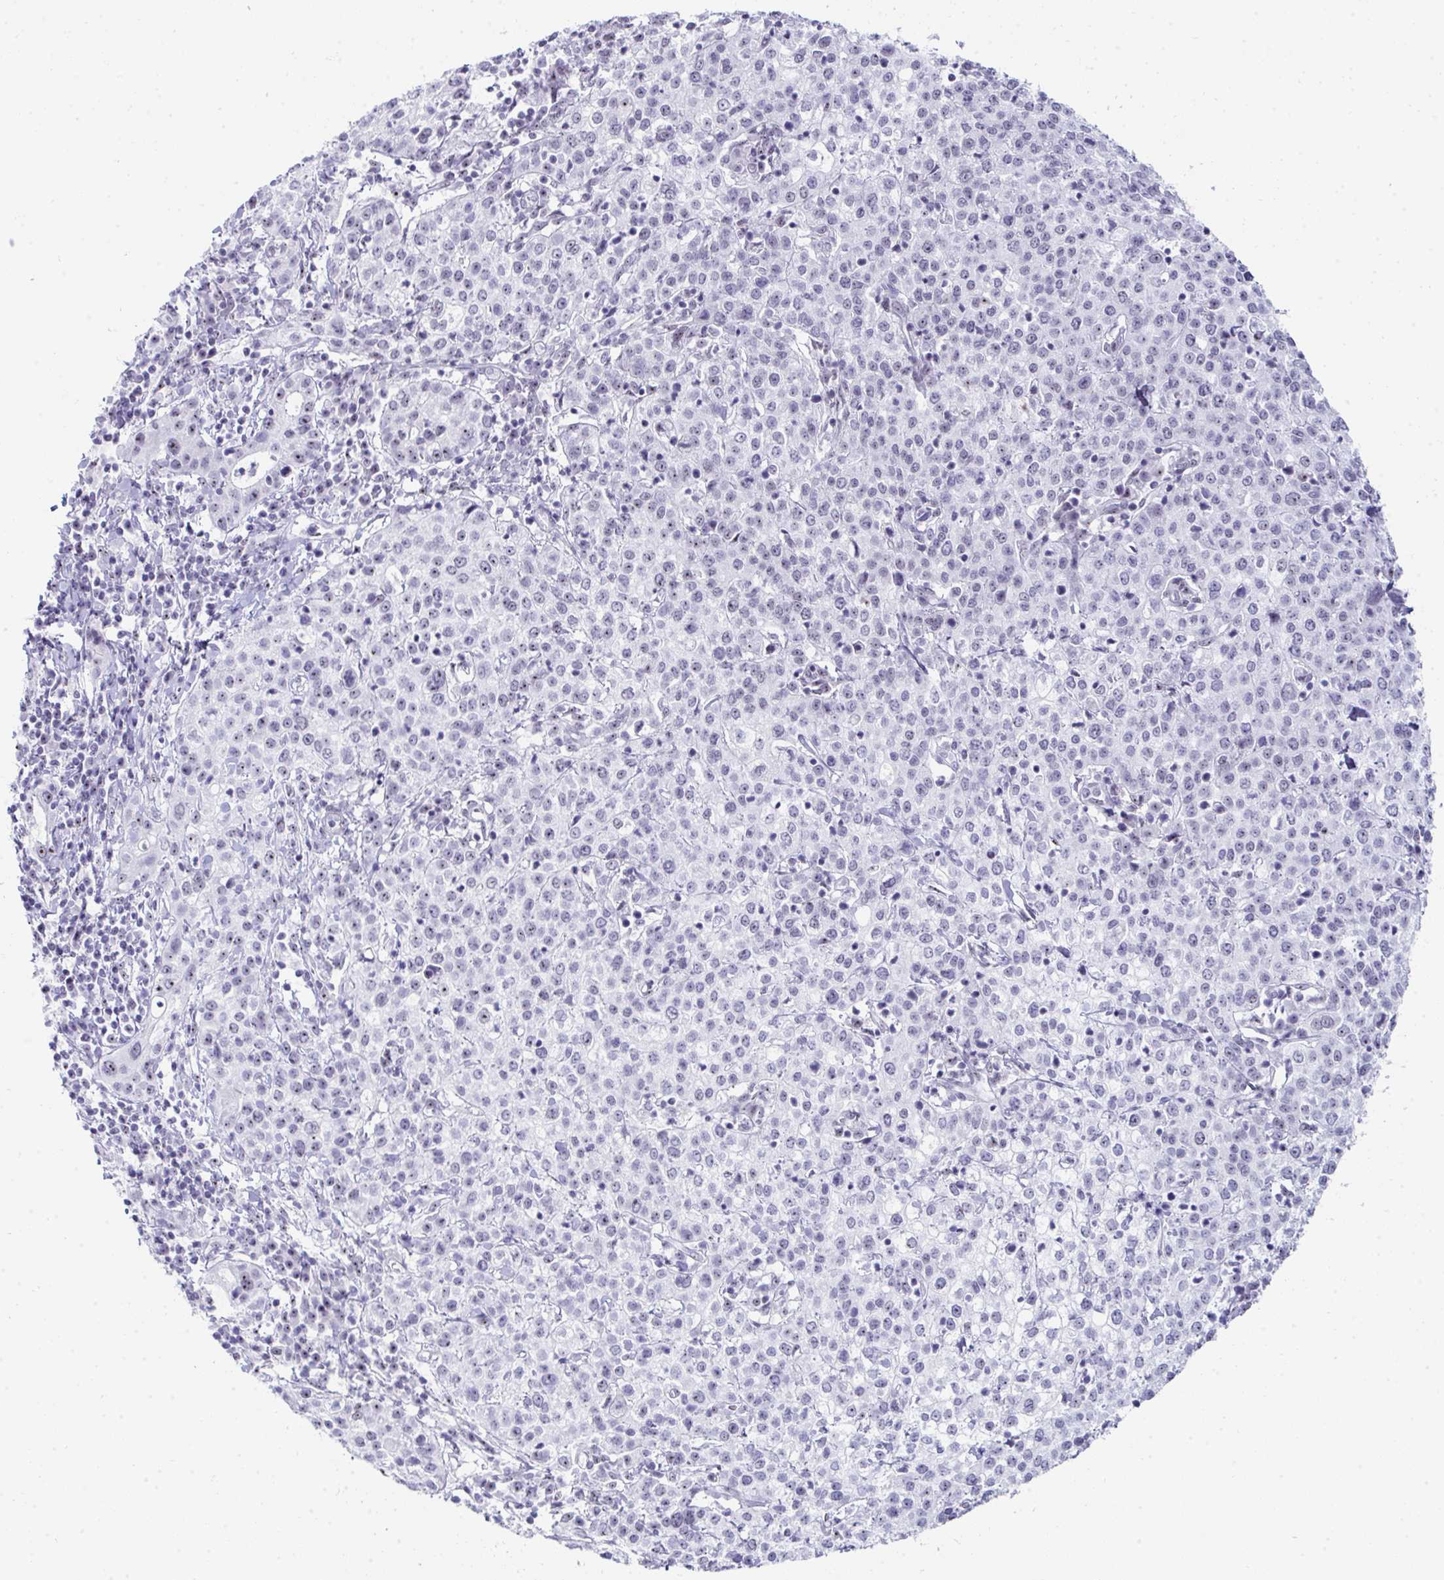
{"staining": {"intensity": "moderate", "quantity": "<25%", "location": "nuclear"}, "tissue": "cervical cancer", "cell_type": "Tumor cells", "image_type": "cancer", "snomed": [{"axis": "morphology", "description": "Normal tissue, NOS"}, {"axis": "morphology", "description": "Adenocarcinoma, NOS"}, {"axis": "topography", "description": "Cervix"}], "caption": "Adenocarcinoma (cervical) stained for a protein displays moderate nuclear positivity in tumor cells. Ihc stains the protein in brown and the nuclei are stained blue.", "gene": "NOP10", "patient": {"sex": "female", "age": 44}}